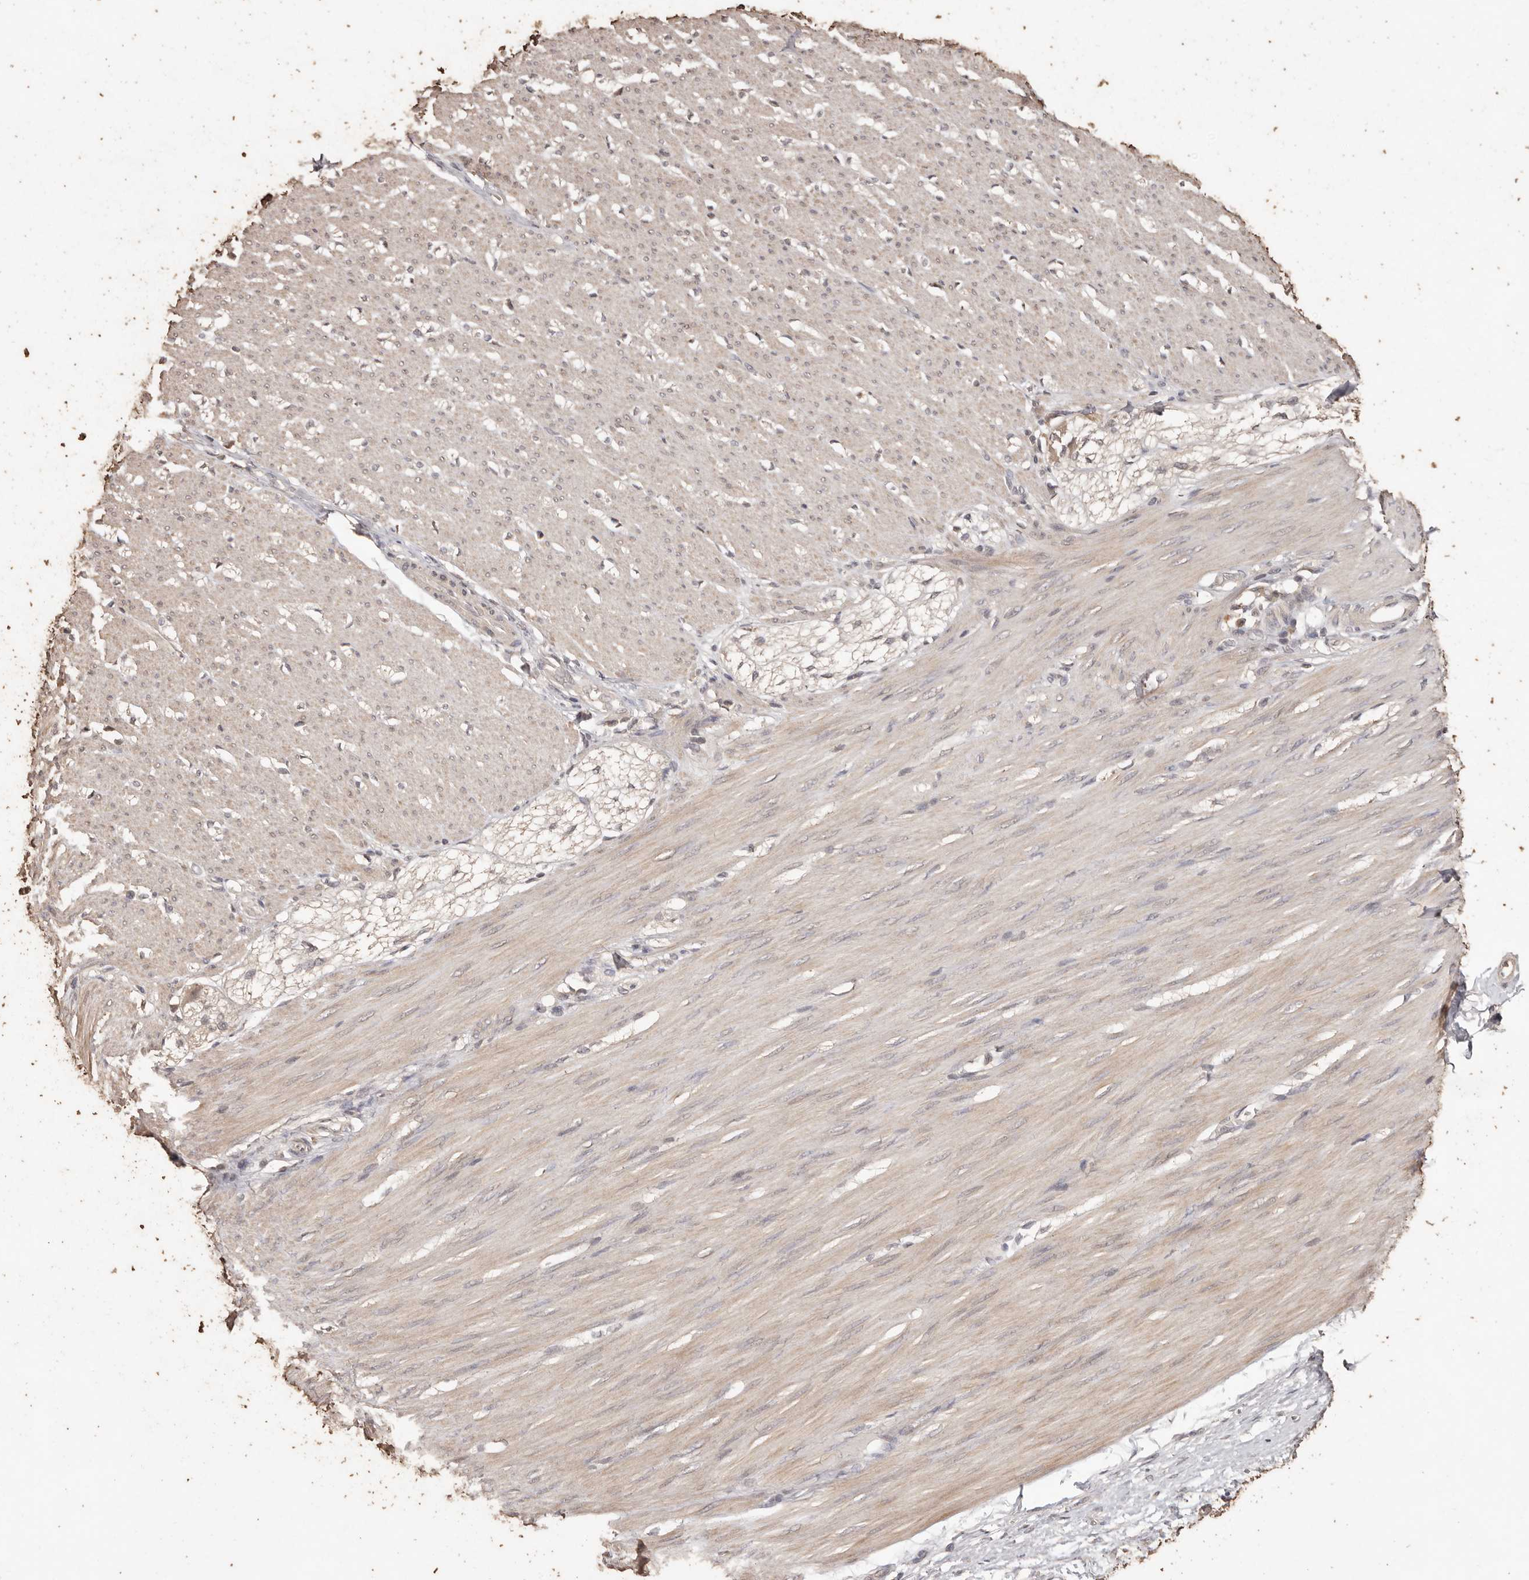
{"staining": {"intensity": "weak", "quantity": "25%-75%", "location": "cytoplasmic/membranous"}, "tissue": "smooth muscle", "cell_type": "Smooth muscle cells", "image_type": "normal", "snomed": [{"axis": "morphology", "description": "Normal tissue, NOS"}, {"axis": "morphology", "description": "Adenocarcinoma, NOS"}, {"axis": "topography", "description": "Colon"}, {"axis": "topography", "description": "Peripheral nerve tissue"}], "caption": "Smooth muscle stained with a brown dye exhibits weak cytoplasmic/membranous positive positivity in approximately 25%-75% of smooth muscle cells.", "gene": "PKDCC", "patient": {"sex": "male", "age": 14}}